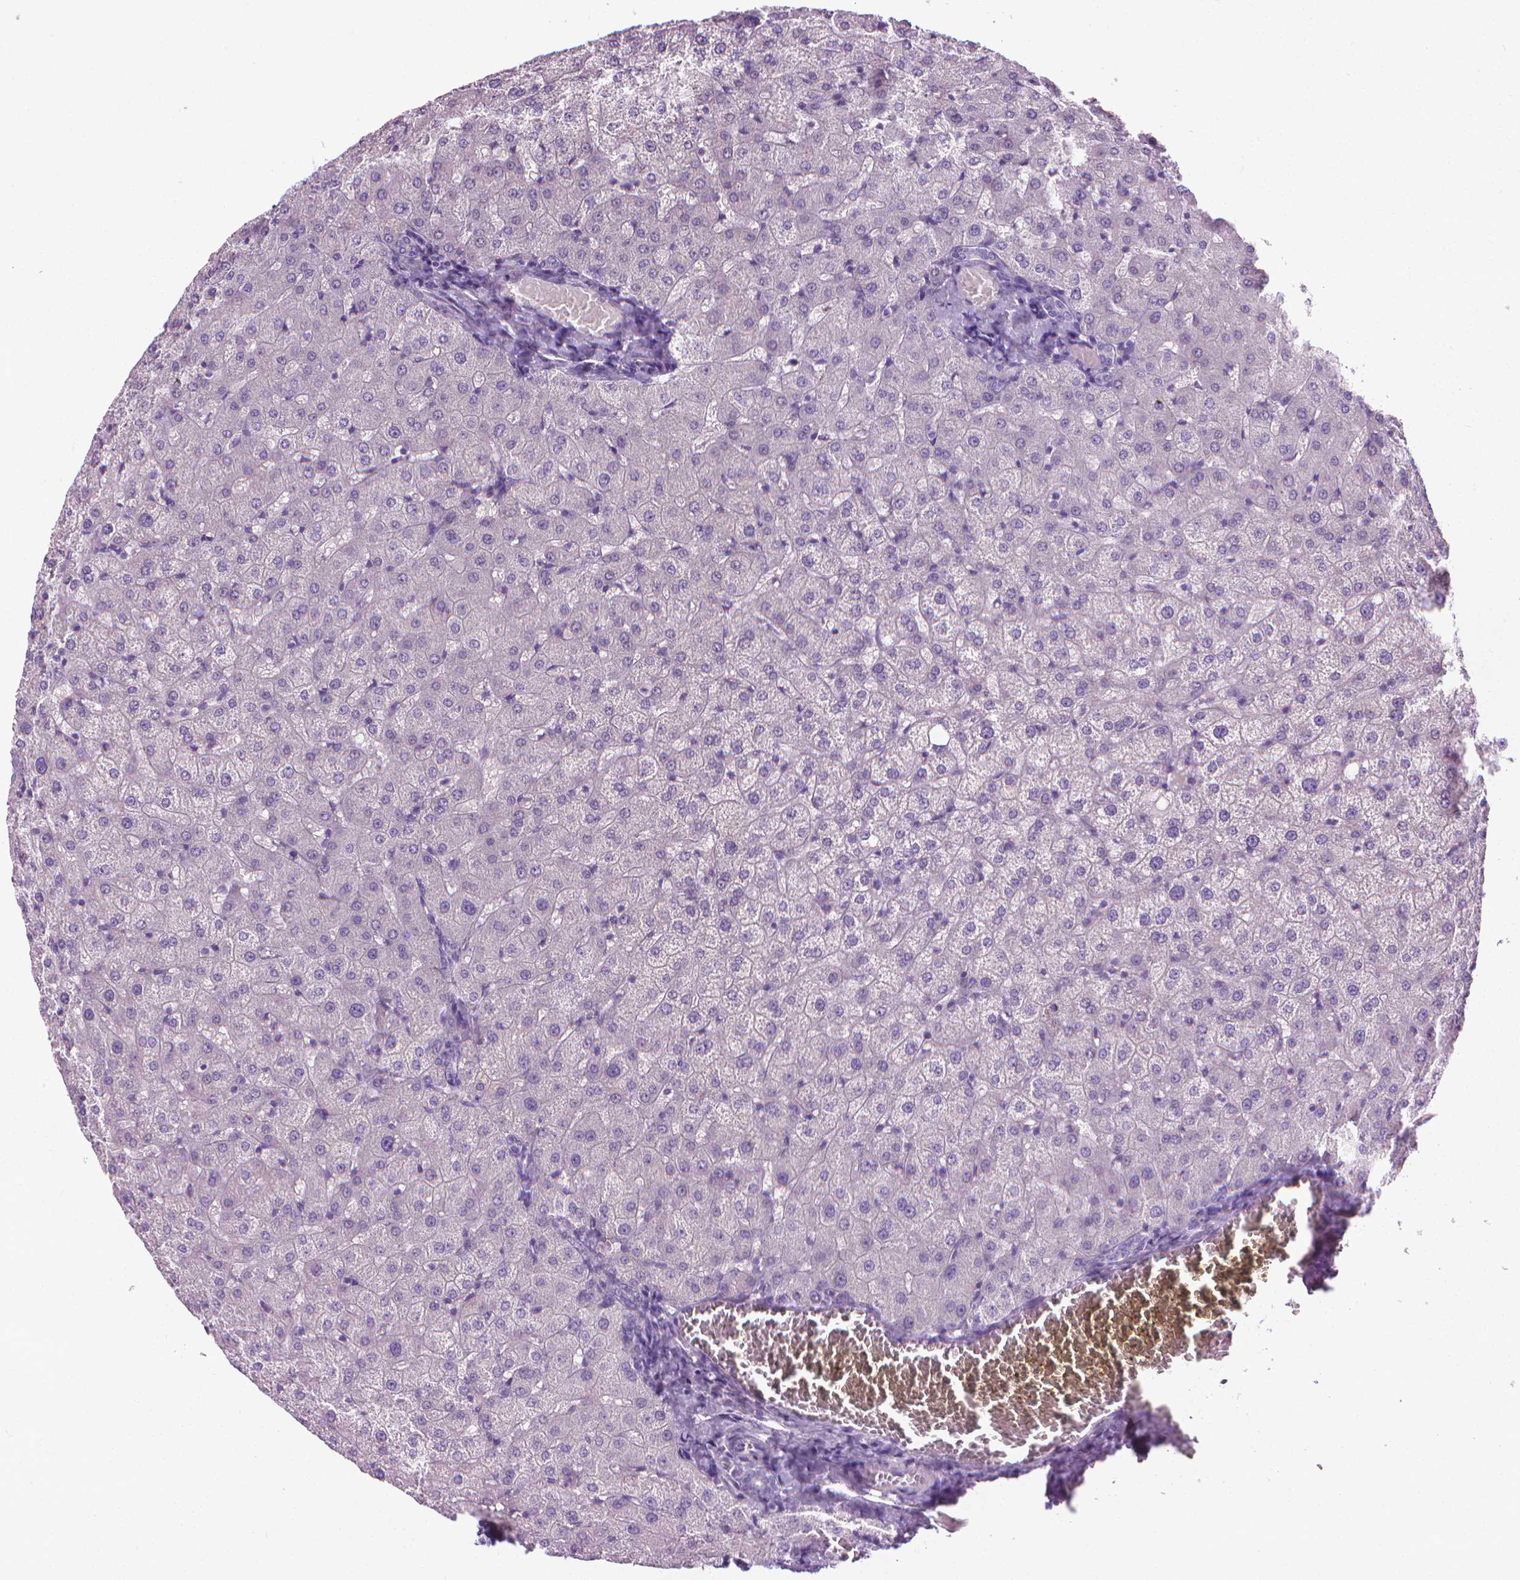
{"staining": {"intensity": "negative", "quantity": "none", "location": "none"}, "tissue": "liver", "cell_type": "Cholangiocytes", "image_type": "normal", "snomed": [{"axis": "morphology", "description": "Normal tissue, NOS"}, {"axis": "topography", "description": "Liver"}], "caption": "The histopathology image reveals no staining of cholangiocytes in unremarkable liver.", "gene": "DNAI7", "patient": {"sex": "female", "age": 50}}